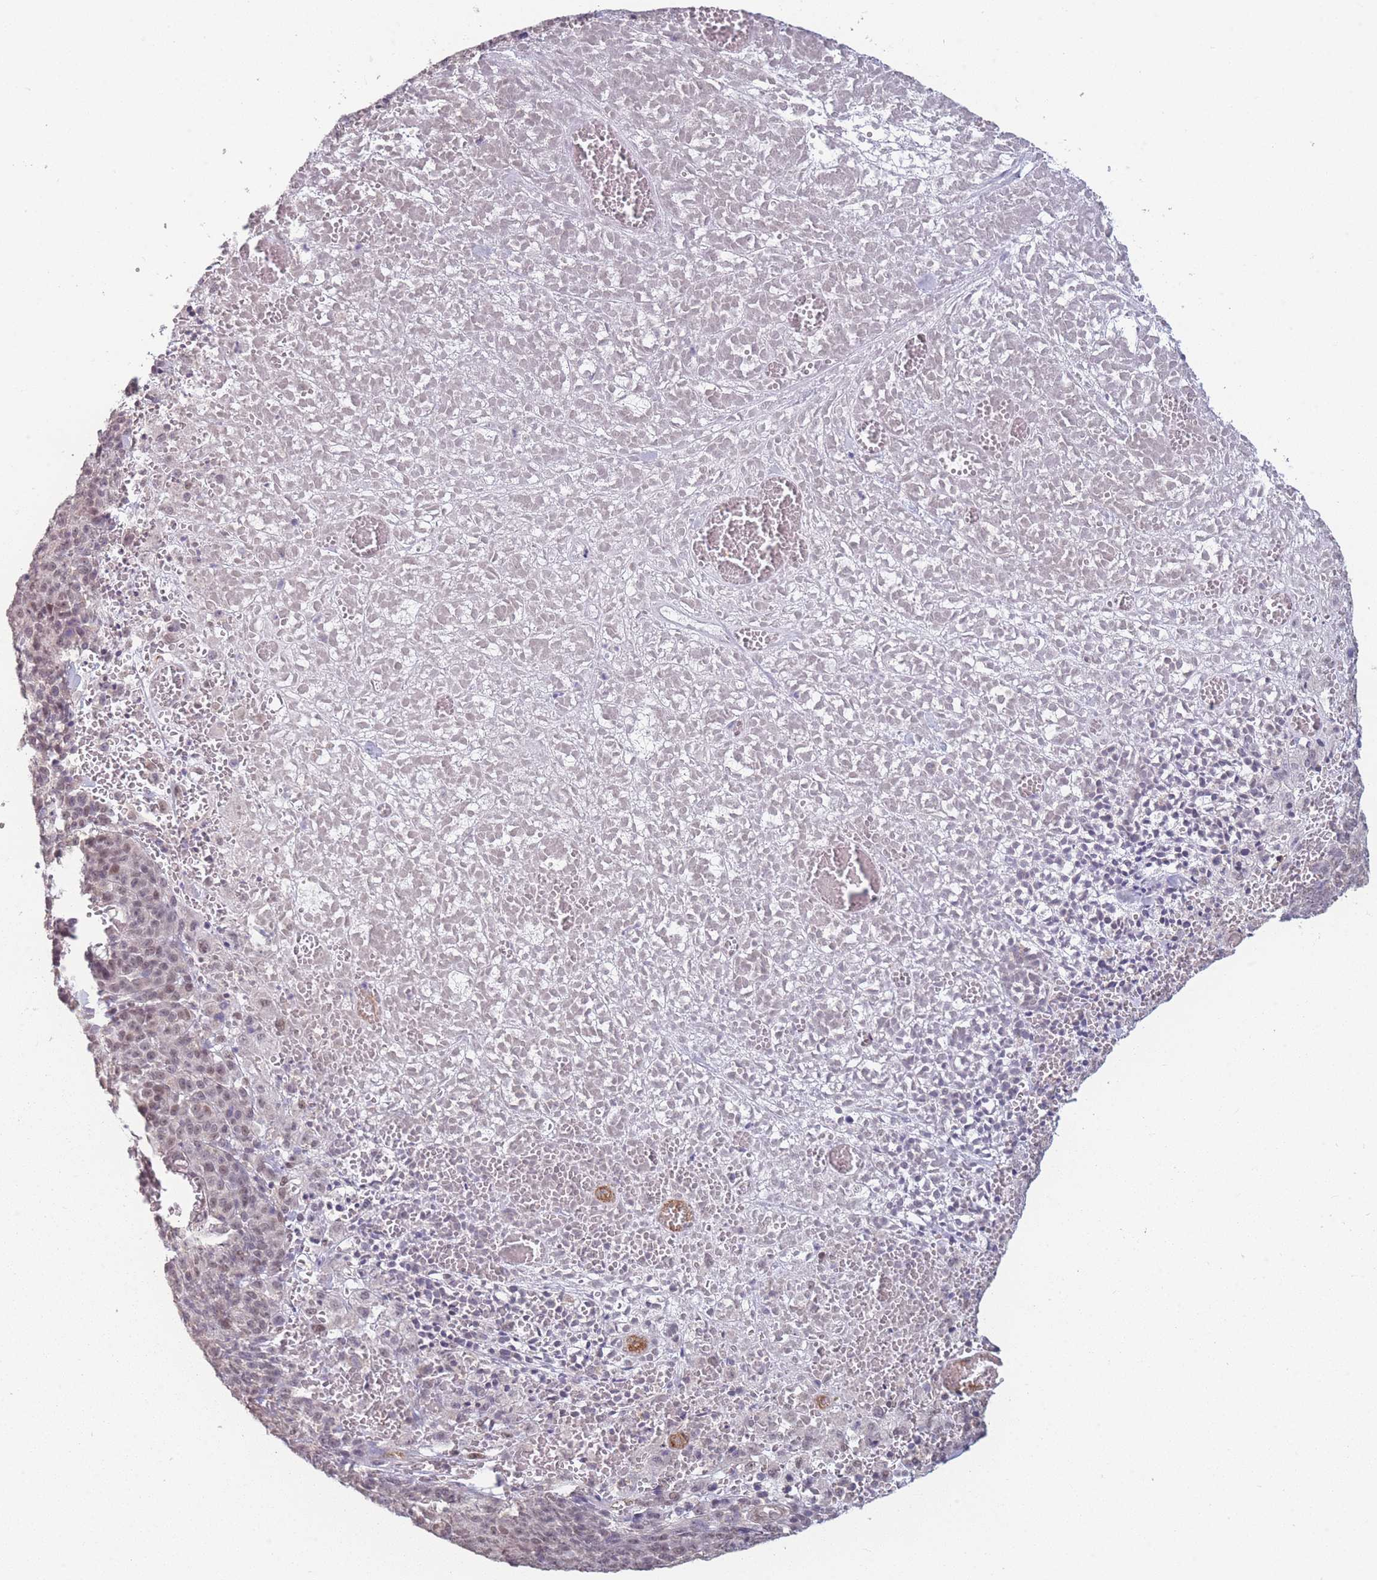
{"staining": {"intensity": "weak", "quantity": "25%-75%", "location": "nuclear"}, "tissue": "melanoma", "cell_type": "Tumor cells", "image_type": "cancer", "snomed": [{"axis": "morphology", "description": "Normal tissue, NOS"}, {"axis": "morphology", "description": "Malignant melanoma, NOS"}, {"axis": "topography", "description": "Skin"}], "caption": "Immunohistochemical staining of melanoma demonstrates low levels of weak nuclear protein staining in about 25%-75% of tumor cells. The protein is stained brown, and the nuclei are stained in blue (DAB IHC with brightfield microscopy, high magnification).", "gene": "SIN3B", "patient": {"sex": "female", "age": 34}}